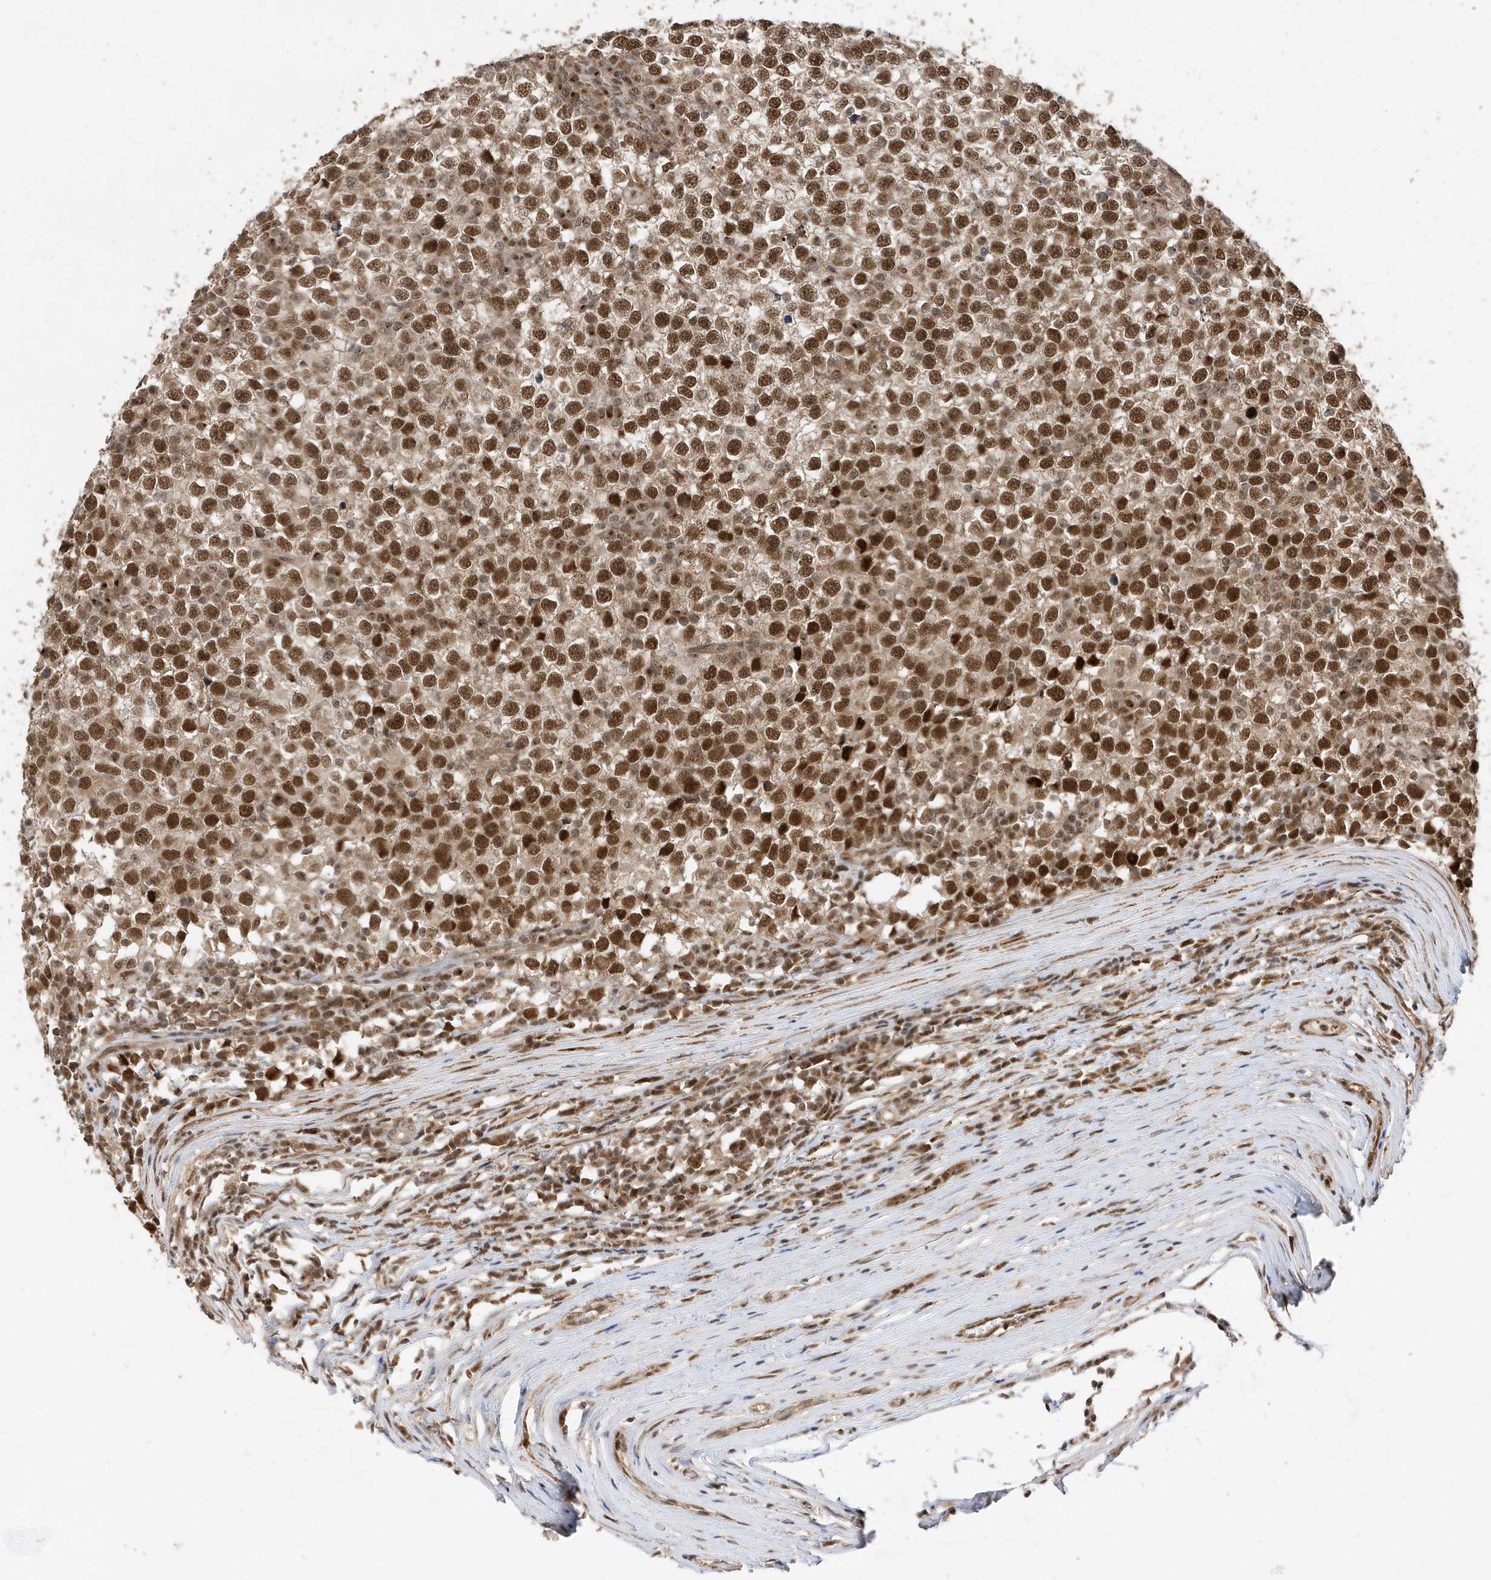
{"staining": {"intensity": "strong", "quantity": ">75%", "location": "nuclear"}, "tissue": "testis cancer", "cell_type": "Tumor cells", "image_type": "cancer", "snomed": [{"axis": "morphology", "description": "Seminoma, NOS"}, {"axis": "topography", "description": "Testis"}], "caption": "A high amount of strong nuclear positivity is seen in about >75% of tumor cells in testis seminoma tissue. The staining is performed using DAB brown chromogen to label protein expression. The nuclei are counter-stained blue using hematoxylin.", "gene": "MAST3", "patient": {"sex": "male", "age": 65}}